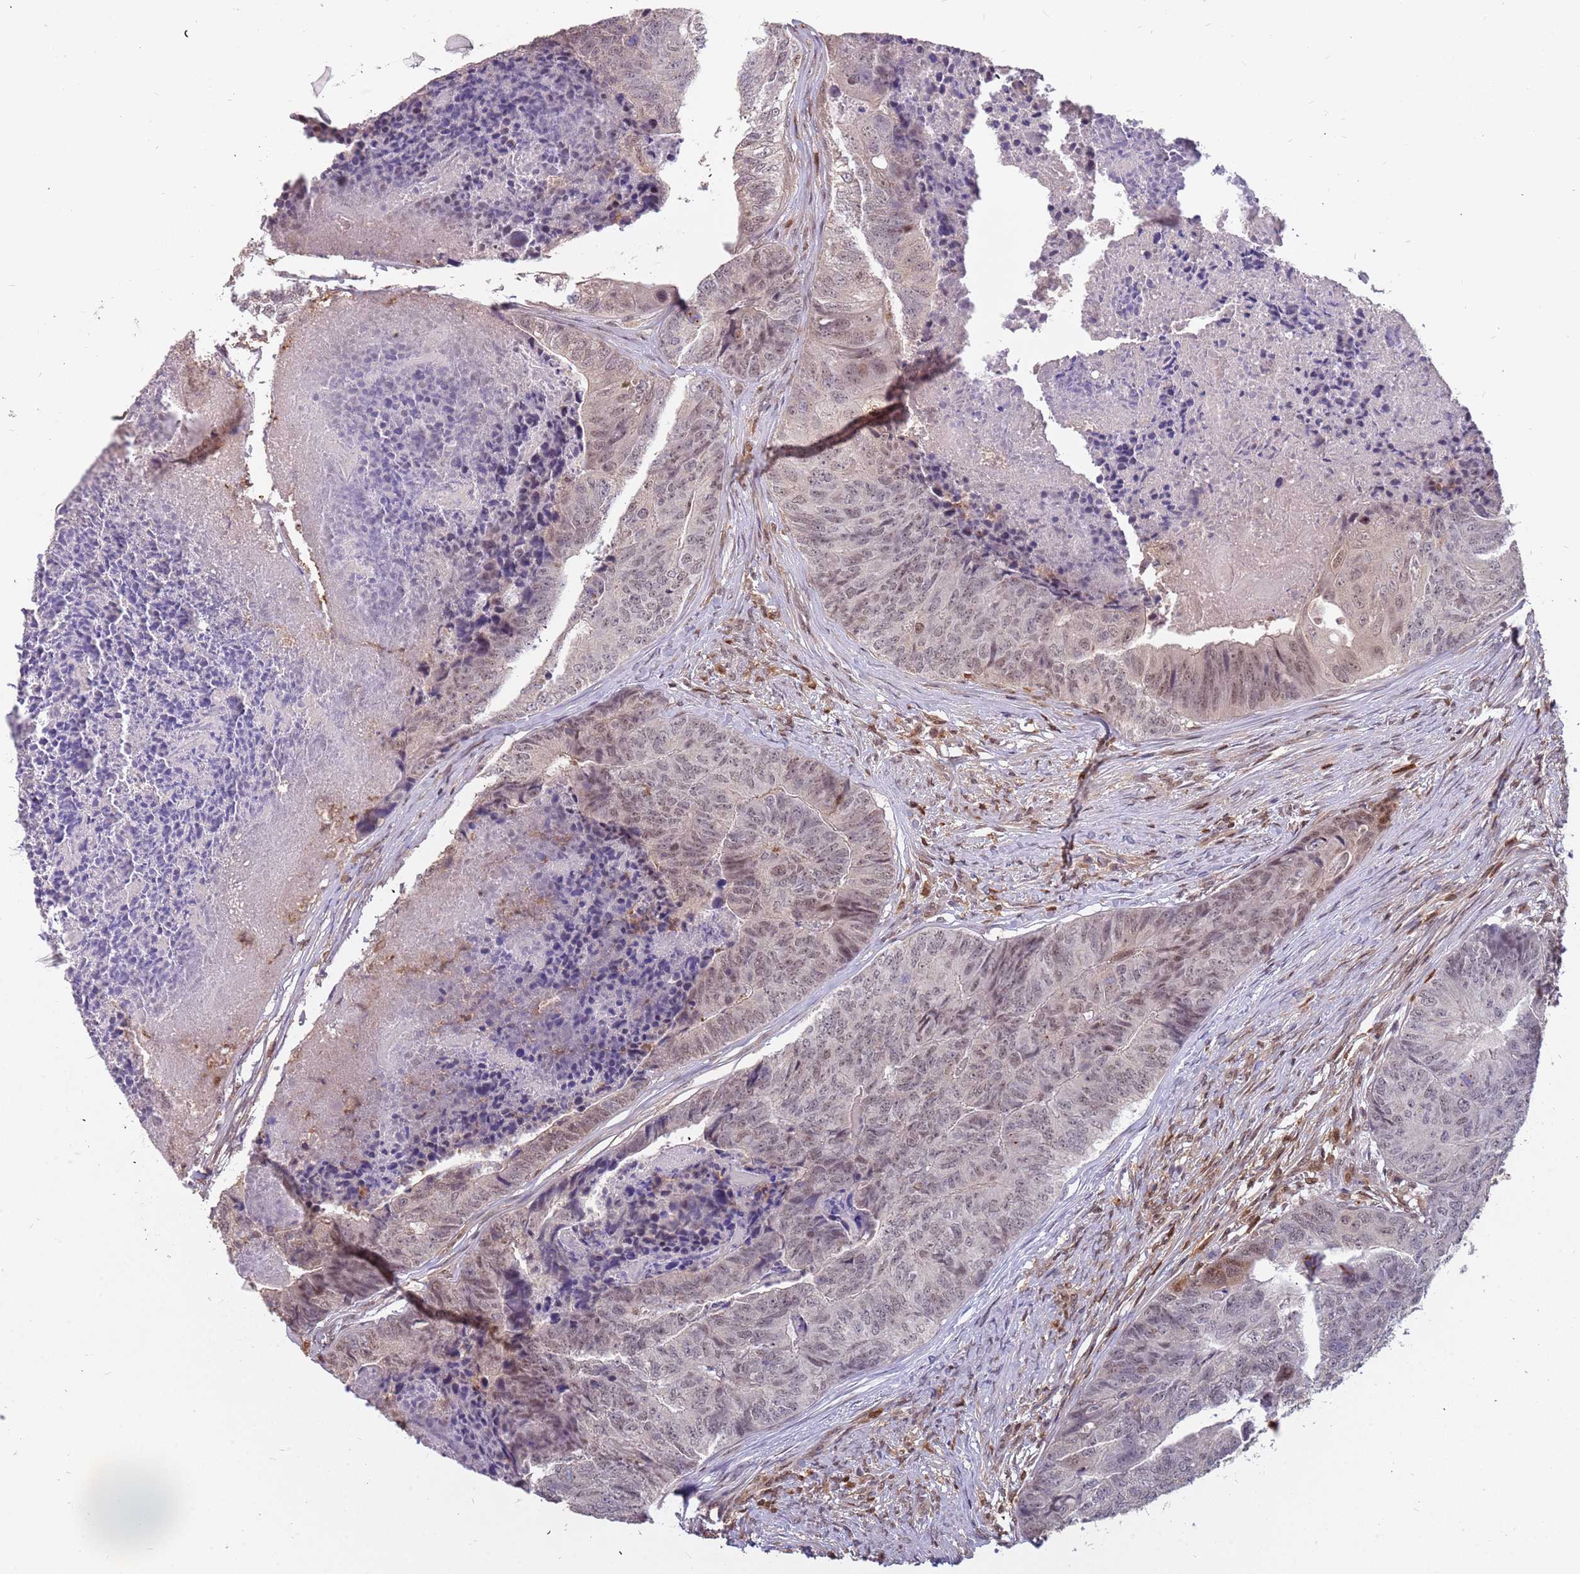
{"staining": {"intensity": "moderate", "quantity": "<25%", "location": "nuclear"}, "tissue": "colorectal cancer", "cell_type": "Tumor cells", "image_type": "cancer", "snomed": [{"axis": "morphology", "description": "Adenocarcinoma, NOS"}, {"axis": "topography", "description": "Colon"}], "caption": "This photomicrograph exhibits adenocarcinoma (colorectal) stained with immunohistochemistry to label a protein in brown. The nuclear of tumor cells show moderate positivity for the protein. Nuclei are counter-stained blue.", "gene": "GBP2", "patient": {"sex": "female", "age": 67}}